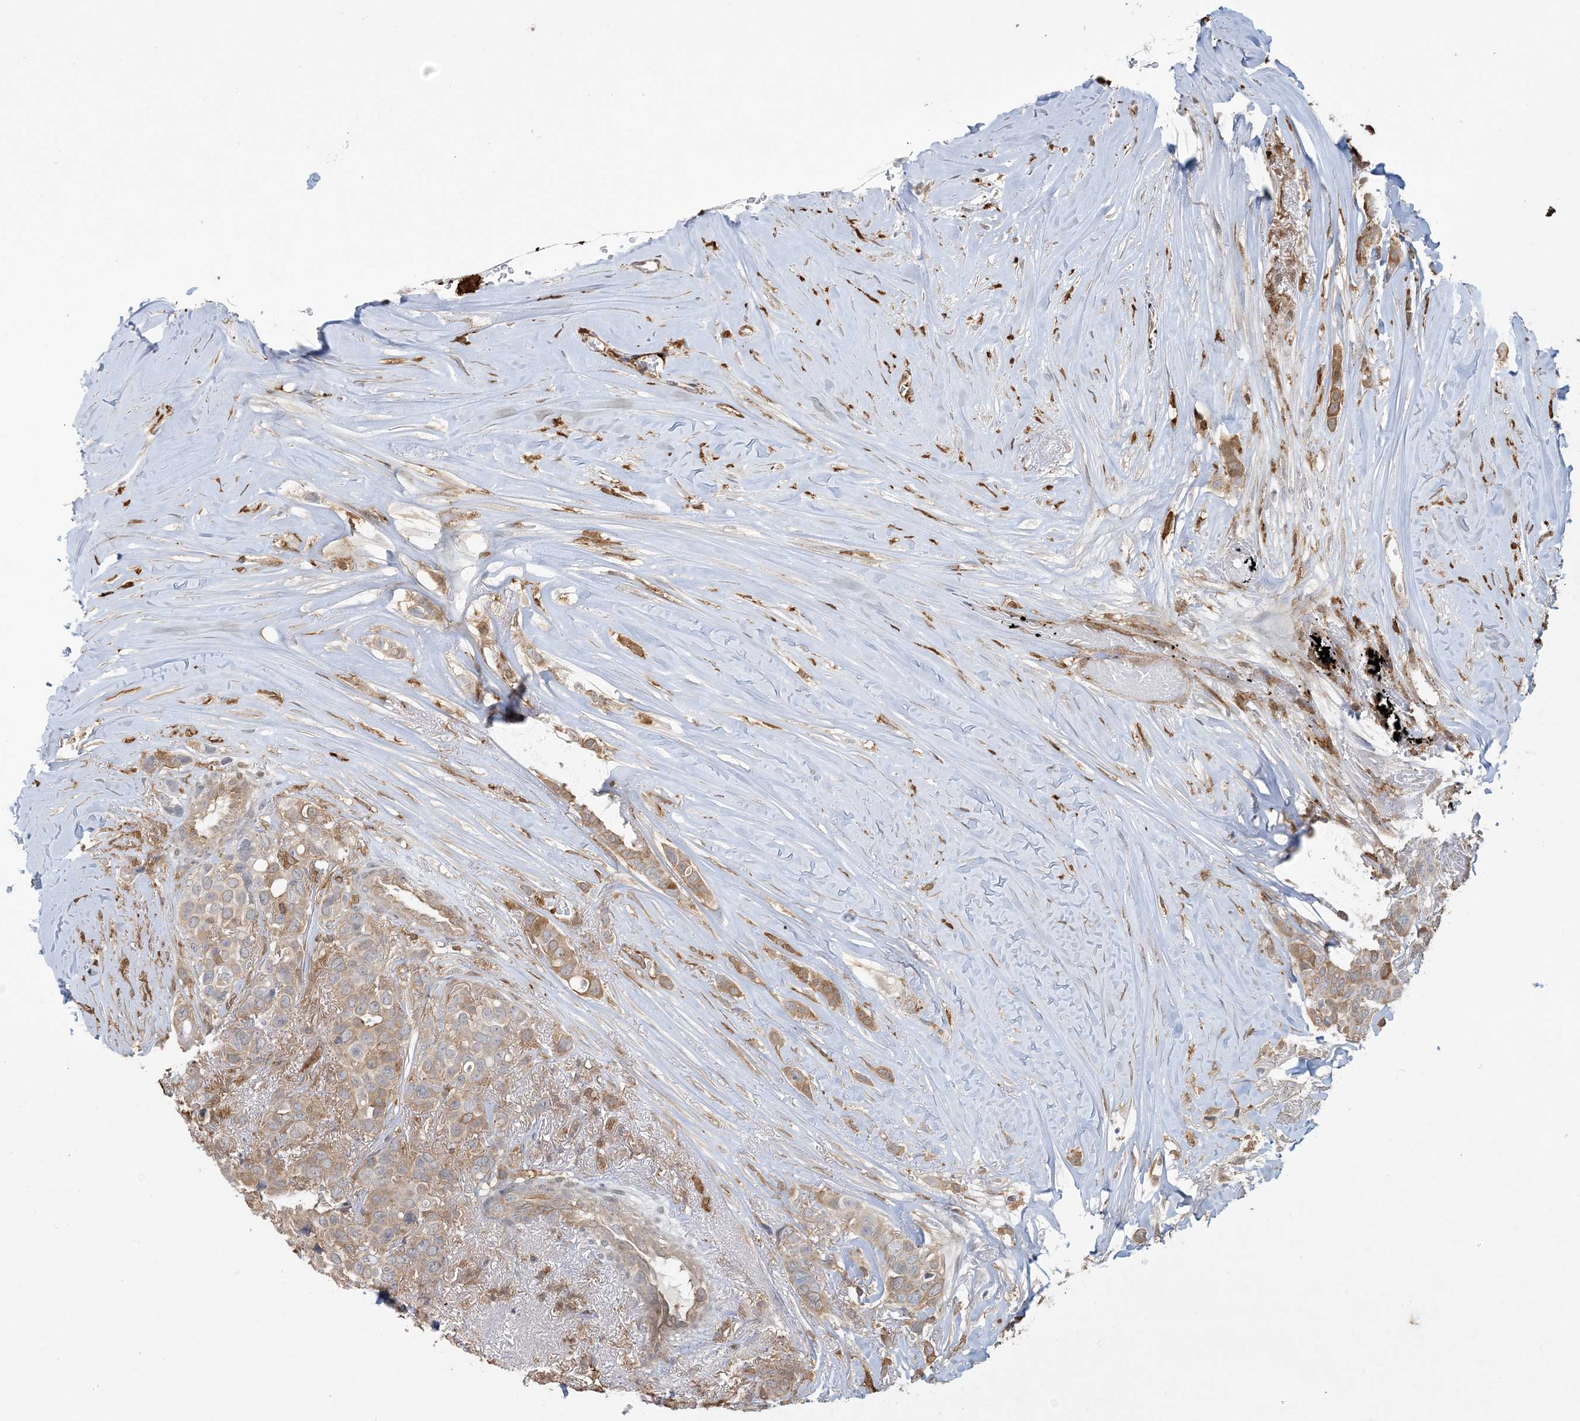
{"staining": {"intensity": "weak", "quantity": ">75%", "location": "cytoplasmic/membranous"}, "tissue": "breast cancer", "cell_type": "Tumor cells", "image_type": "cancer", "snomed": [{"axis": "morphology", "description": "Lobular carcinoma"}, {"axis": "topography", "description": "Breast"}], "caption": "This histopathology image shows breast cancer stained with immunohistochemistry (IHC) to label a protein in brown. The cytoplasmic/membranous of tumor cells show weak positivity for the protein. Nuclei are counter-stained blue.", "gene": "TMSB4X", "patient": {"sex": "female", "age": 51}}